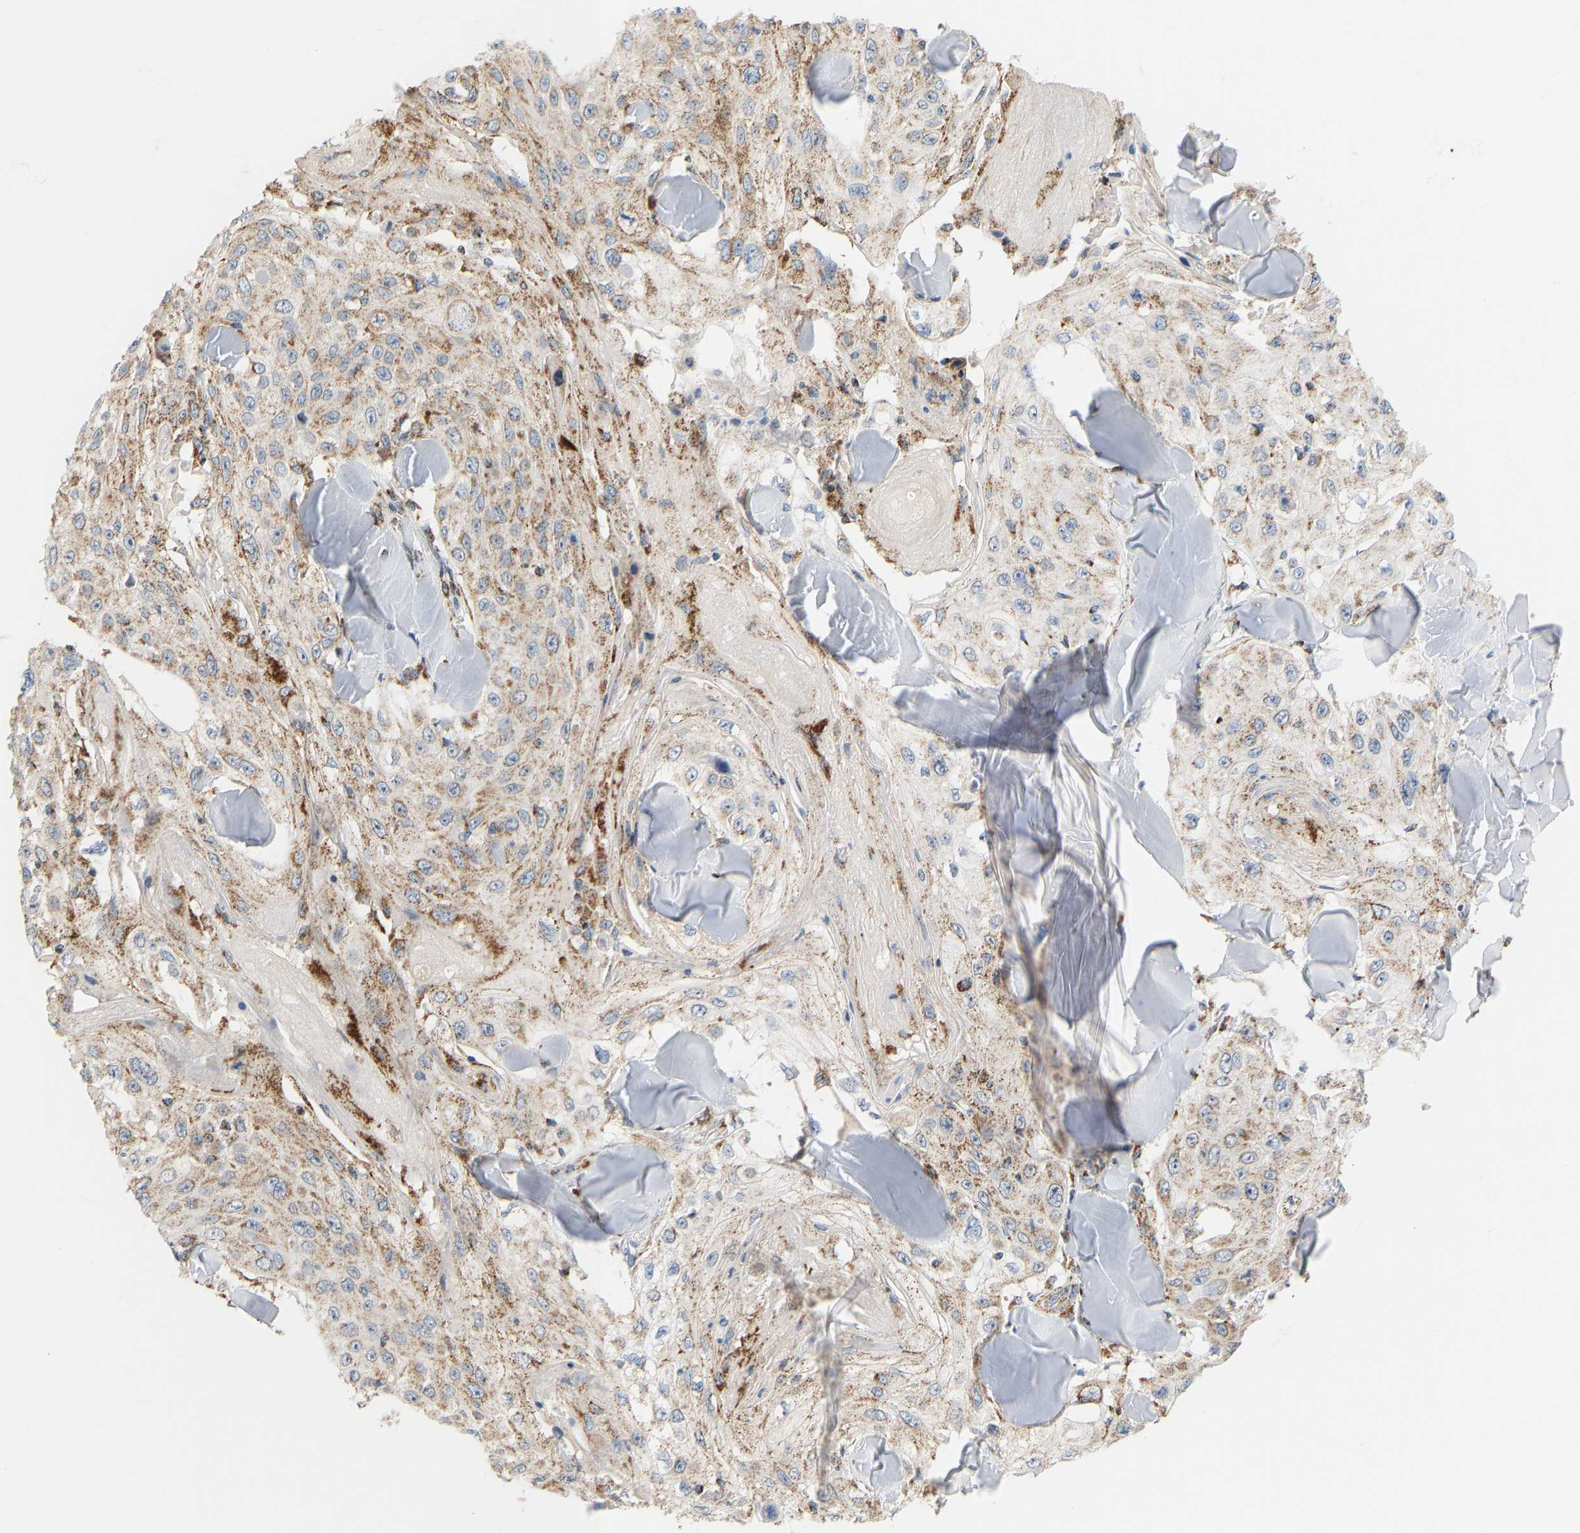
{"staining": {"intensity": "moderate", "quantity": ">75%", "location": "cytoplasmic/membranous"}, "tissue": "skin cancer", "cell_type": "Tumor cells", "image_type": "cancer", "snomed": [{"axis": "morphology", "description": "Squamous cell carcinoma, NOS"}, {"axis": "topography", "description": "Skin"}], "caption": "Immunohistochemistry (DAB (3,3'-diaminobenzidine)) staining of human skin squamous cell carcinoma displays moderate cytoplasmic/membranous protein expression in about >75% of tumor cells. (brown staining indicates protein expression, while blue staining denotes nuclei).", "gene": "GPSM2", "patient": {"sex": "male", "age": 86}}